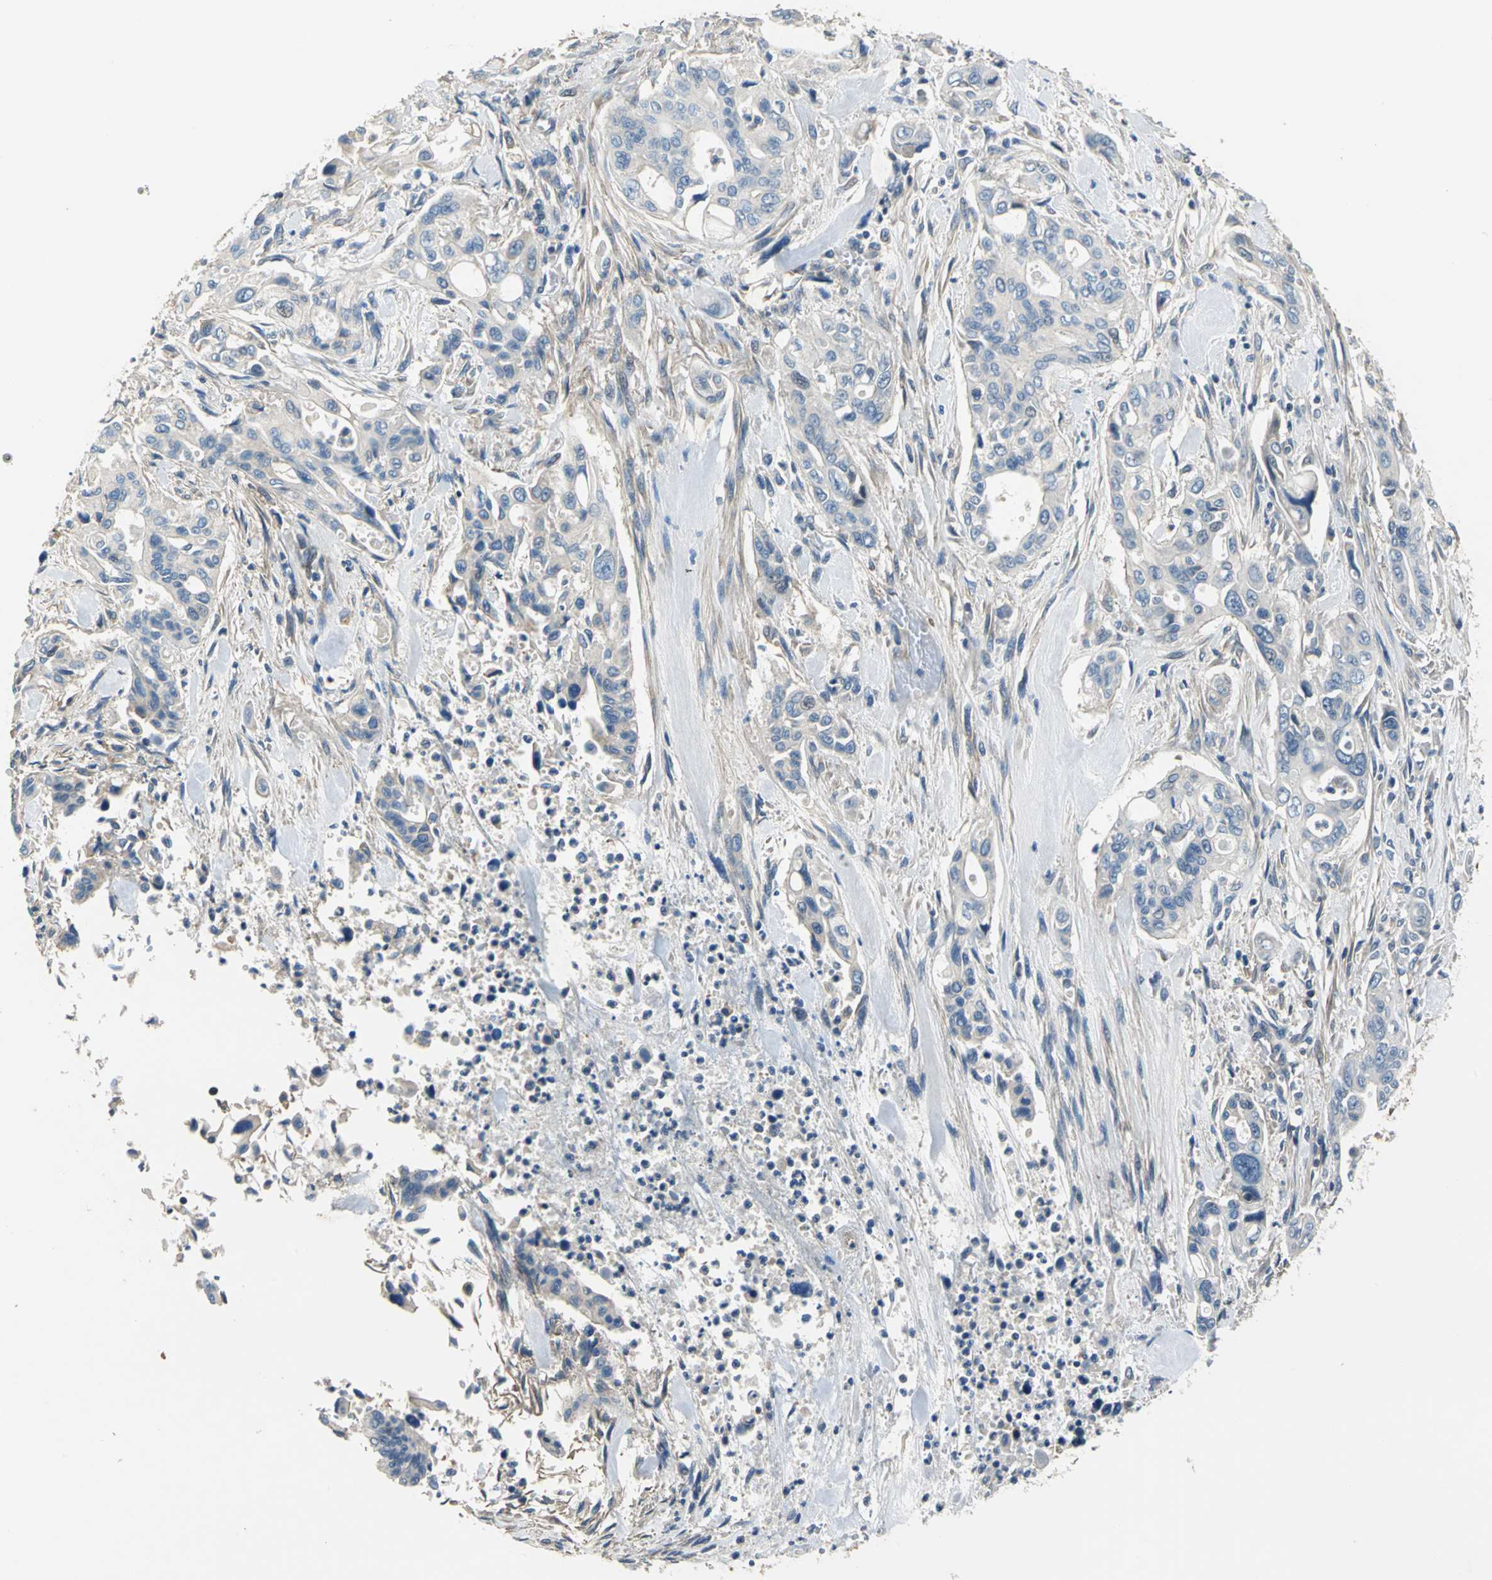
{"staining": {"intensity": "weak", "quantity": "25%-75%", "location": "cytoplasmic/membranous"}, "tissue": "pancreatic cancer", "cell_type": "Tumor cells", "image_type": "cancer", "snomed": [{"axis": "morphology", "description": "Adenocarcinoma, NOS"}, {"axis": "topography", "description": "Pancreas"}], "caption": "Brown immunohistochemical staining in human pancreatic cancer (adenocarcinoma) displays weak cytoplasmic/membranous positivity in approximately 25%-75% of tumor cells. (IHC, brightfield microscopy, high magnification).", "gene": "DDX3Y", "patient": {"sex": "male", "age": 77}}